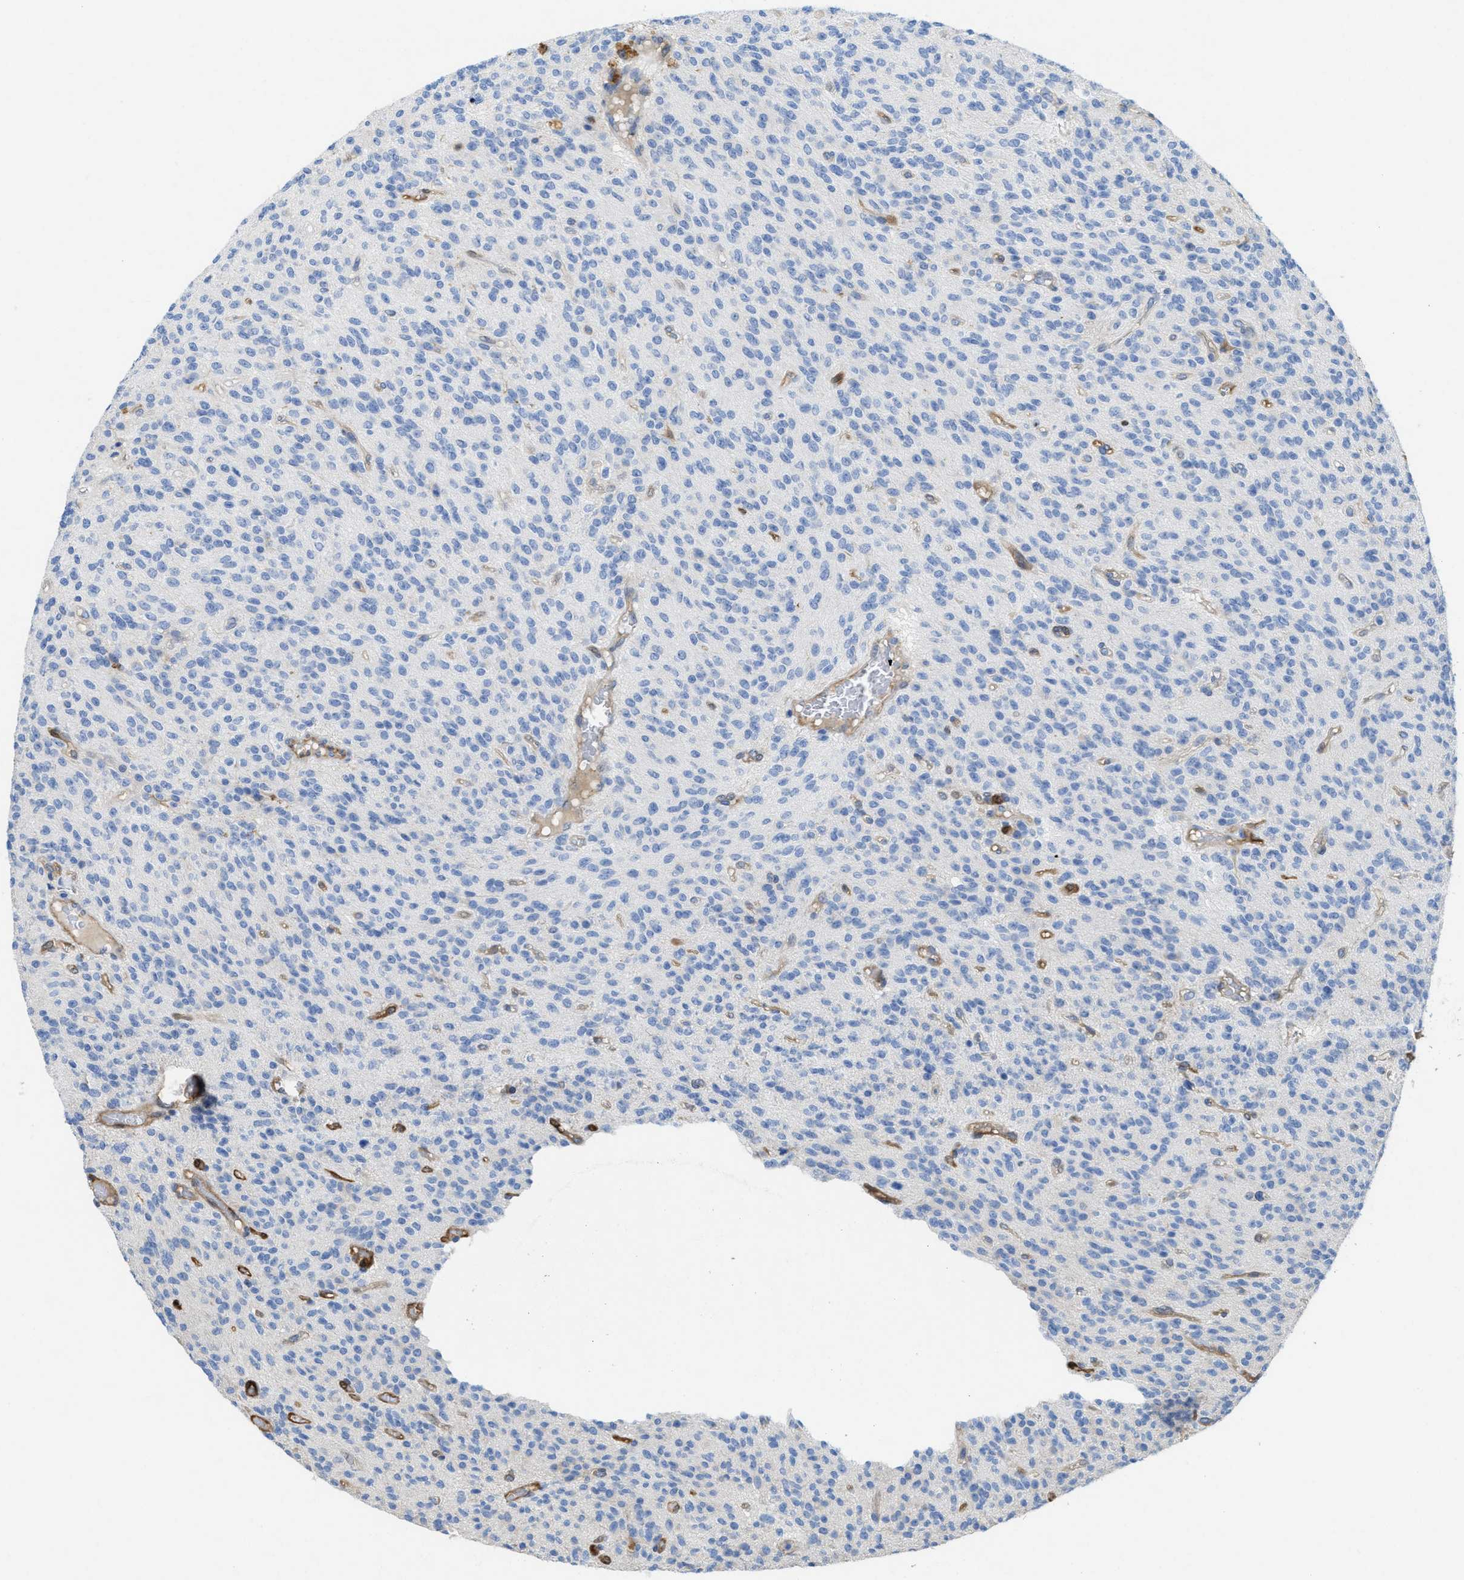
{"staining": {"intensity": "negative", "quantity": "none", "location": "none"}, "tissue": "glioma", "cell_type": "Tumor cells", "image_type": "cancer", "snomed": [{"axis": "morphology", "description": "Glioma, malignant, High grade"}, {"axis": "topography", "description": "Brain"}], "caption": "Tumor cells show no significant protein expression in malignant glioma (high-grade).", "gene": "ASS1", "patient": {"sex": "male", "age": 34}}